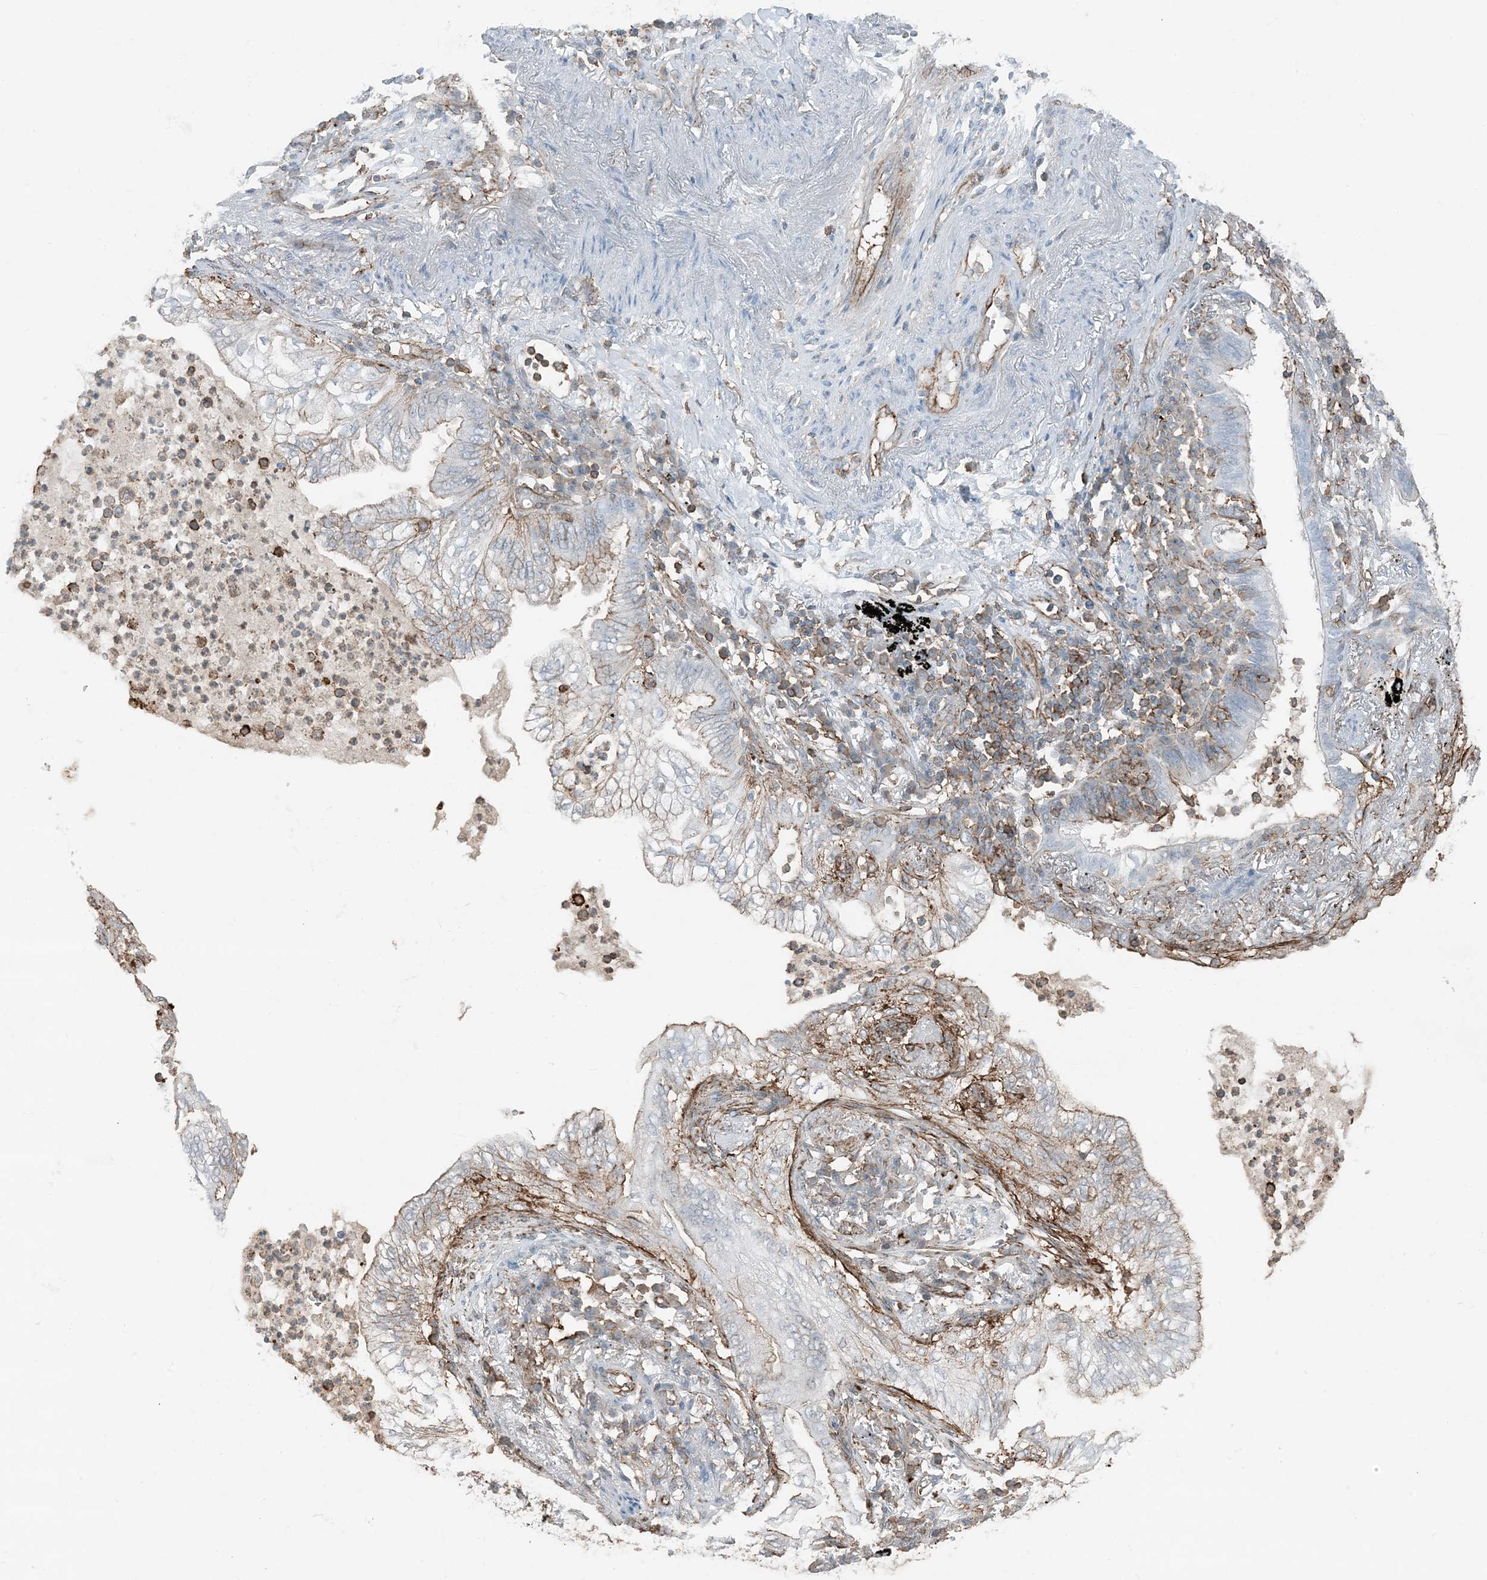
{"staining": {"intensity": "weak", "quantity": "<25%", "location": "cytoplasmic/membranous"}, "tissue": "lung cancer", "cell_type": "Tumor cells", "image_type": "cancer", "snomed": [{"axis": "morphology", "description": "Normal tissue, NOS"}, {"axis": "morphology", "description": "Adenocarcinoma, NOS"}, {"axis": "topography", "description": "Bronchus"}, {"axis": "topography", "description": "Lung"}], "caption": "Image shows no protein positivity in tumor cells of adenocarcinoma (lung) tissue.", "gene": "APOBEC3C", "patient": {"sex": "female", "age": 70}}